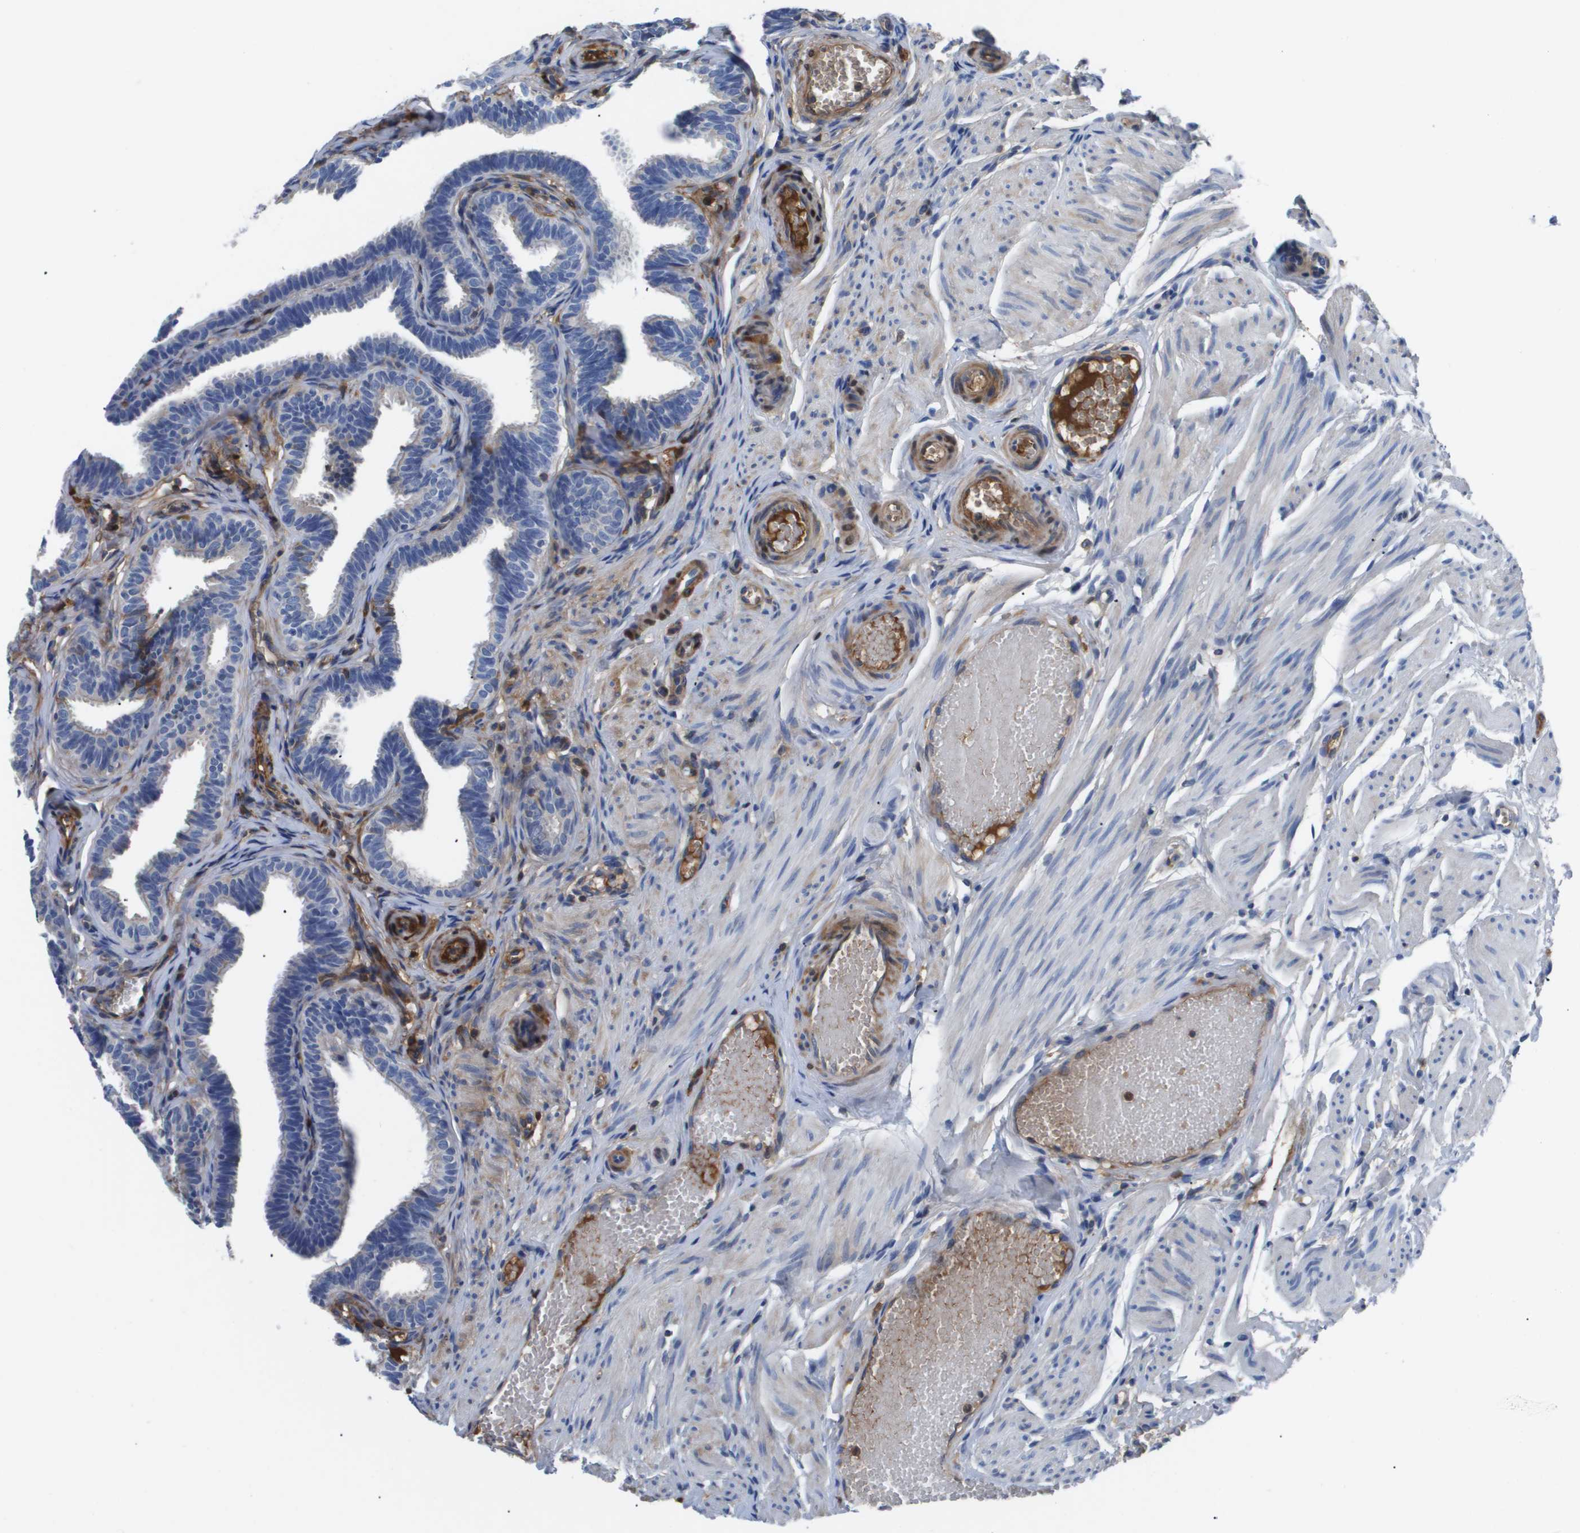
{"staining": {"intensity": "moderate", "quantity": "25%-75%", "location": "cytoplasmic/membranous"}, "tissue": "fallopian tube", "cell_type": "Glandular cells", "image_type": "normal", "snomed": [{"axis": "morphology", "description": "Normal tissue, NOS"}, {"axis": "topography", "description": "Fallopian tube"}, {"axis": "topography", "description": "Ovary"}], "caption": "Immunohistochemical staining of unremarkable fallopian tube shows 25%-75% levels of moderate cytoplasmic/membranous protein staining in approximately 25%-75% of glandular cells.", "gene": "SERPINA6", "patient": {"sex": "female", "age": 23}}